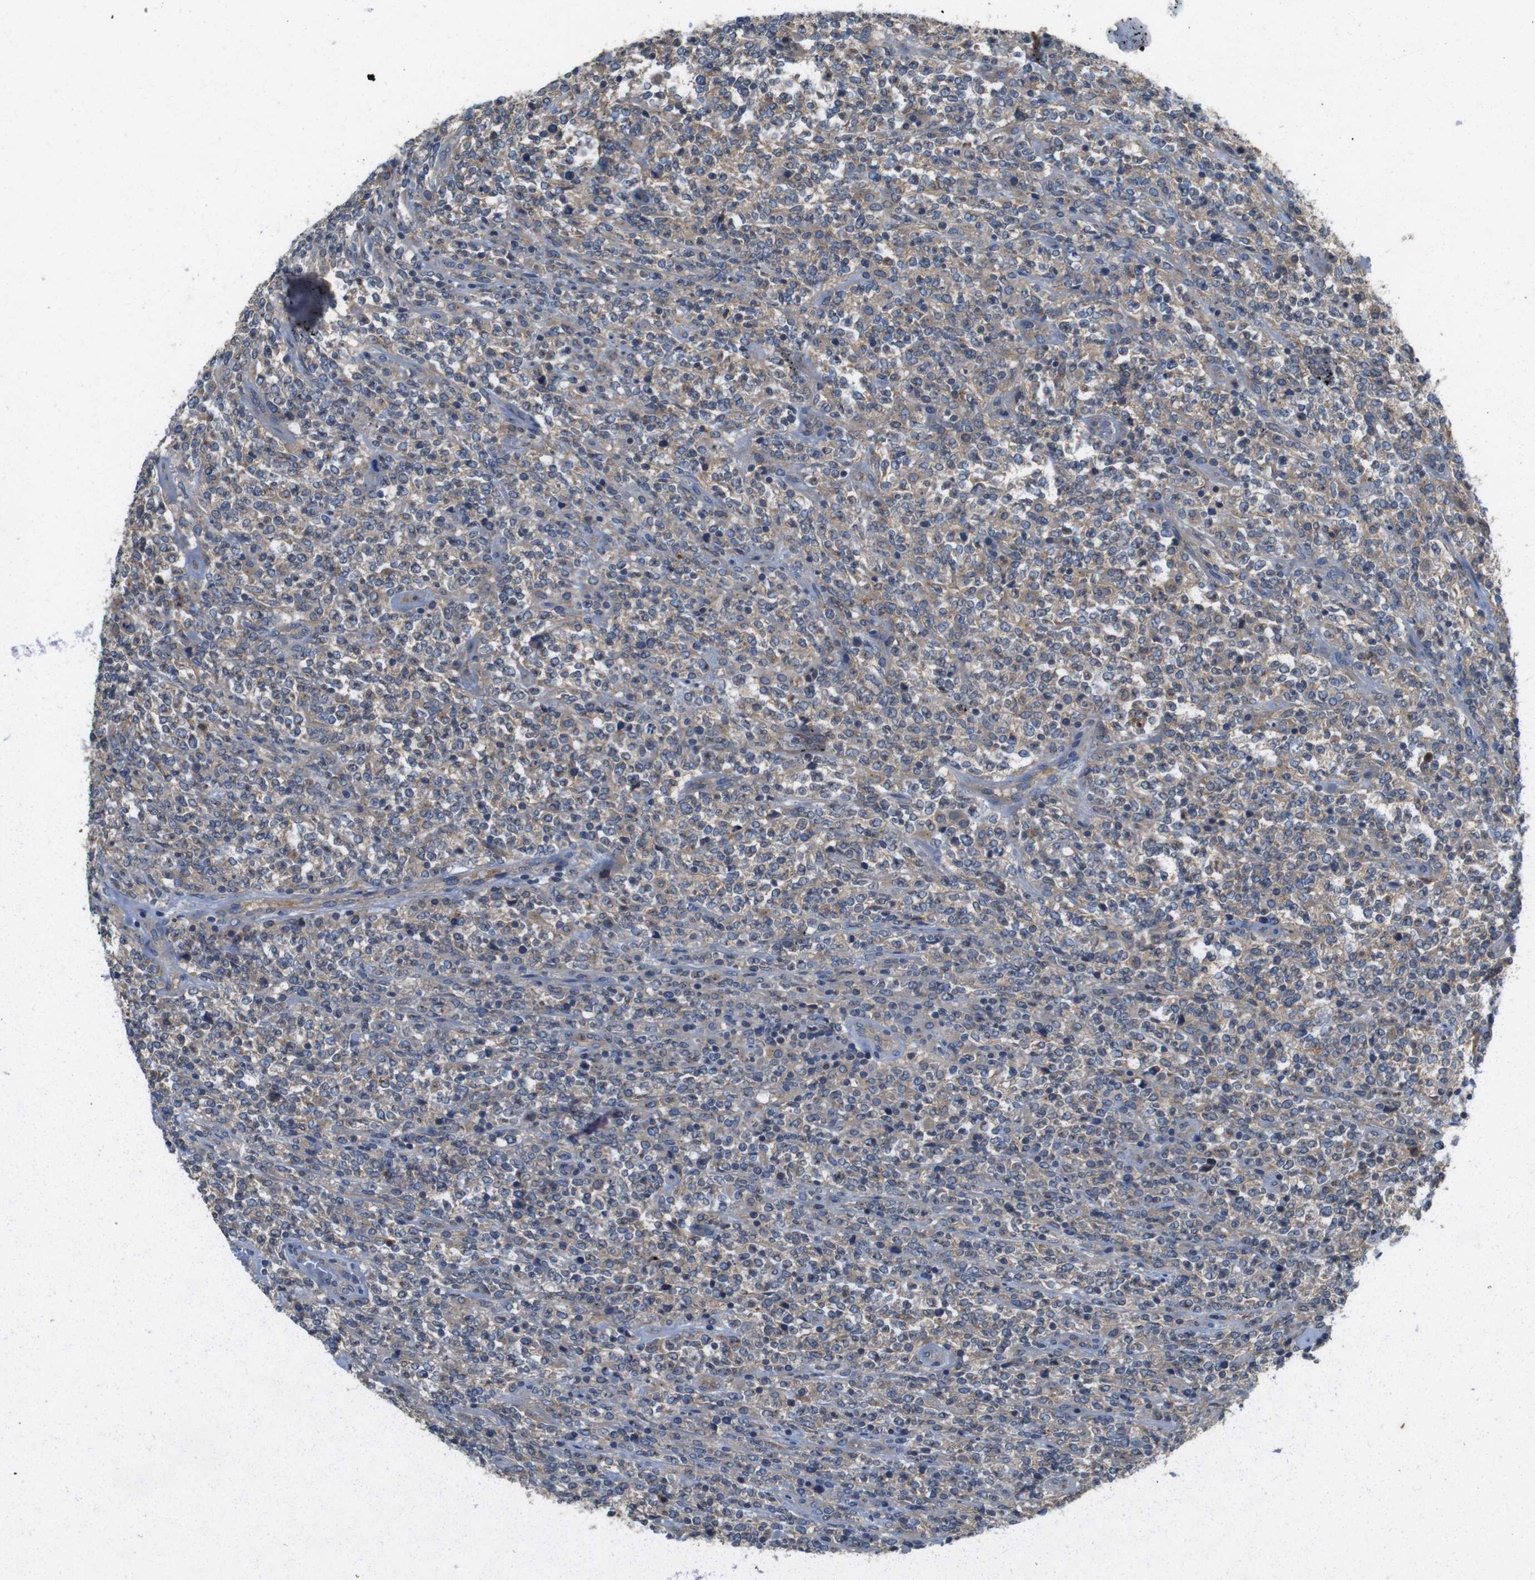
{"staining": {"intensity": "weak", "quantity": "<25%", "location": "cytoplasmic/membranous"}, "tissue": "lymphoma", "cell_type": "Tumor cells", "image_type": "cancer", "snomed": [{"axis": "morphology", "description": "Malignant lymphoma, non-Hodgkin's type, High grade"}, {"axis": "topography", "description": "Soft tissue"}], "caption": "Human lymphoma stained for a protein using IHC demonstrates no staining in tumor cells.", "gene": "DCTN1", "patient": {"sex": "male", "age": 18}}